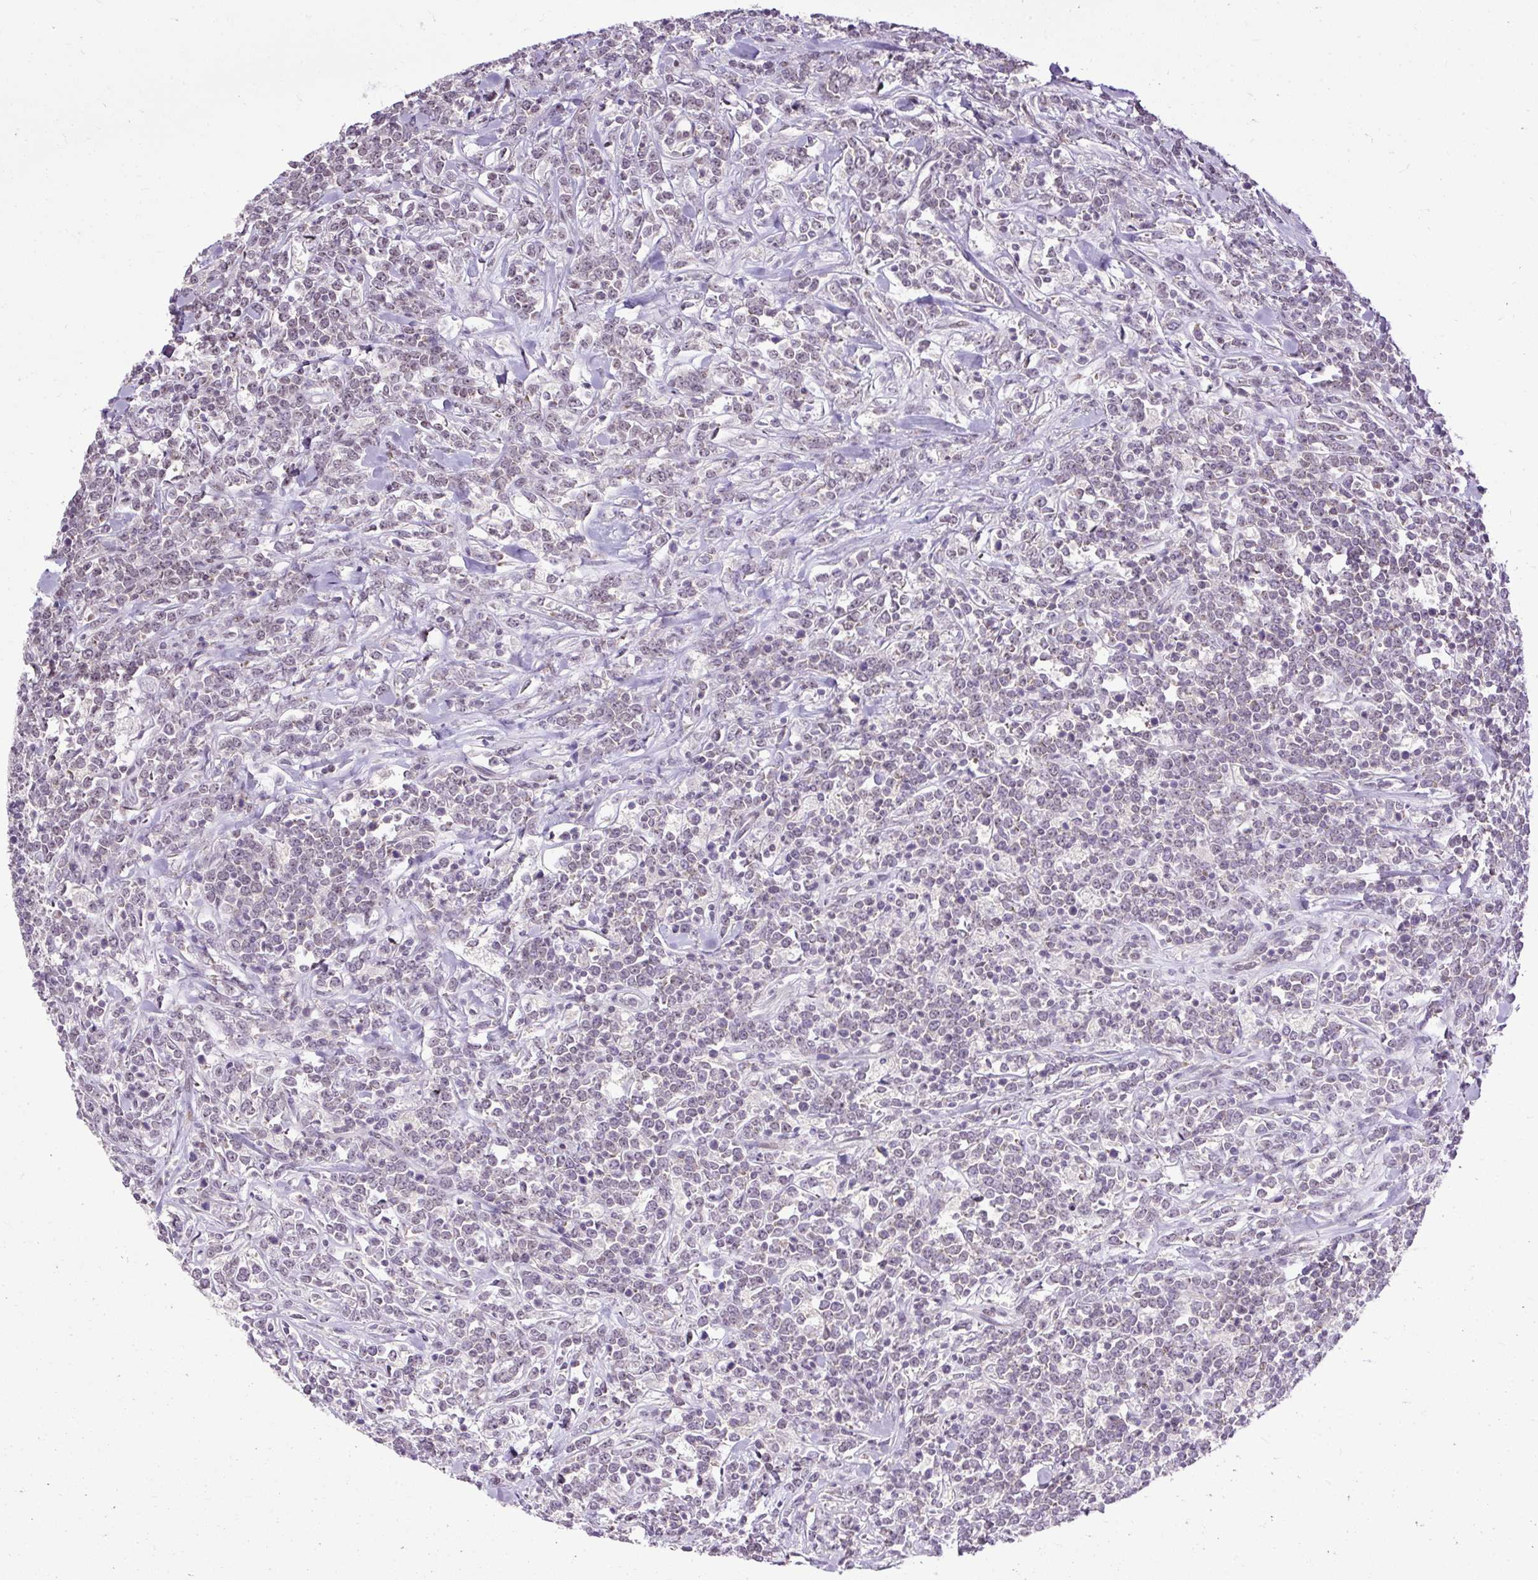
{"staining": {"intensity": "negative", "quantity": "none", "location": "none"}, "tissue": "lymphoma", "cell_type": "Tumor cells", "image_type": "cancer", "snomed": [{"axis": "morphology", "description": "Malignant lymphoma, non-Hodgkin's type, High grade"}, {"axis": "topography", "description": "Small intestine"}, {"axis": "topography", "description": "Colon"}], "caption": "DAB (3,3'-diaminobenzidine) immunohistochemical staining of lymphoma displays no significant positivity in tumor cells. Nuclei are stained in blue.", "gene": "ARHGEF18", "patient": {"sex": "male", "age": 8}}